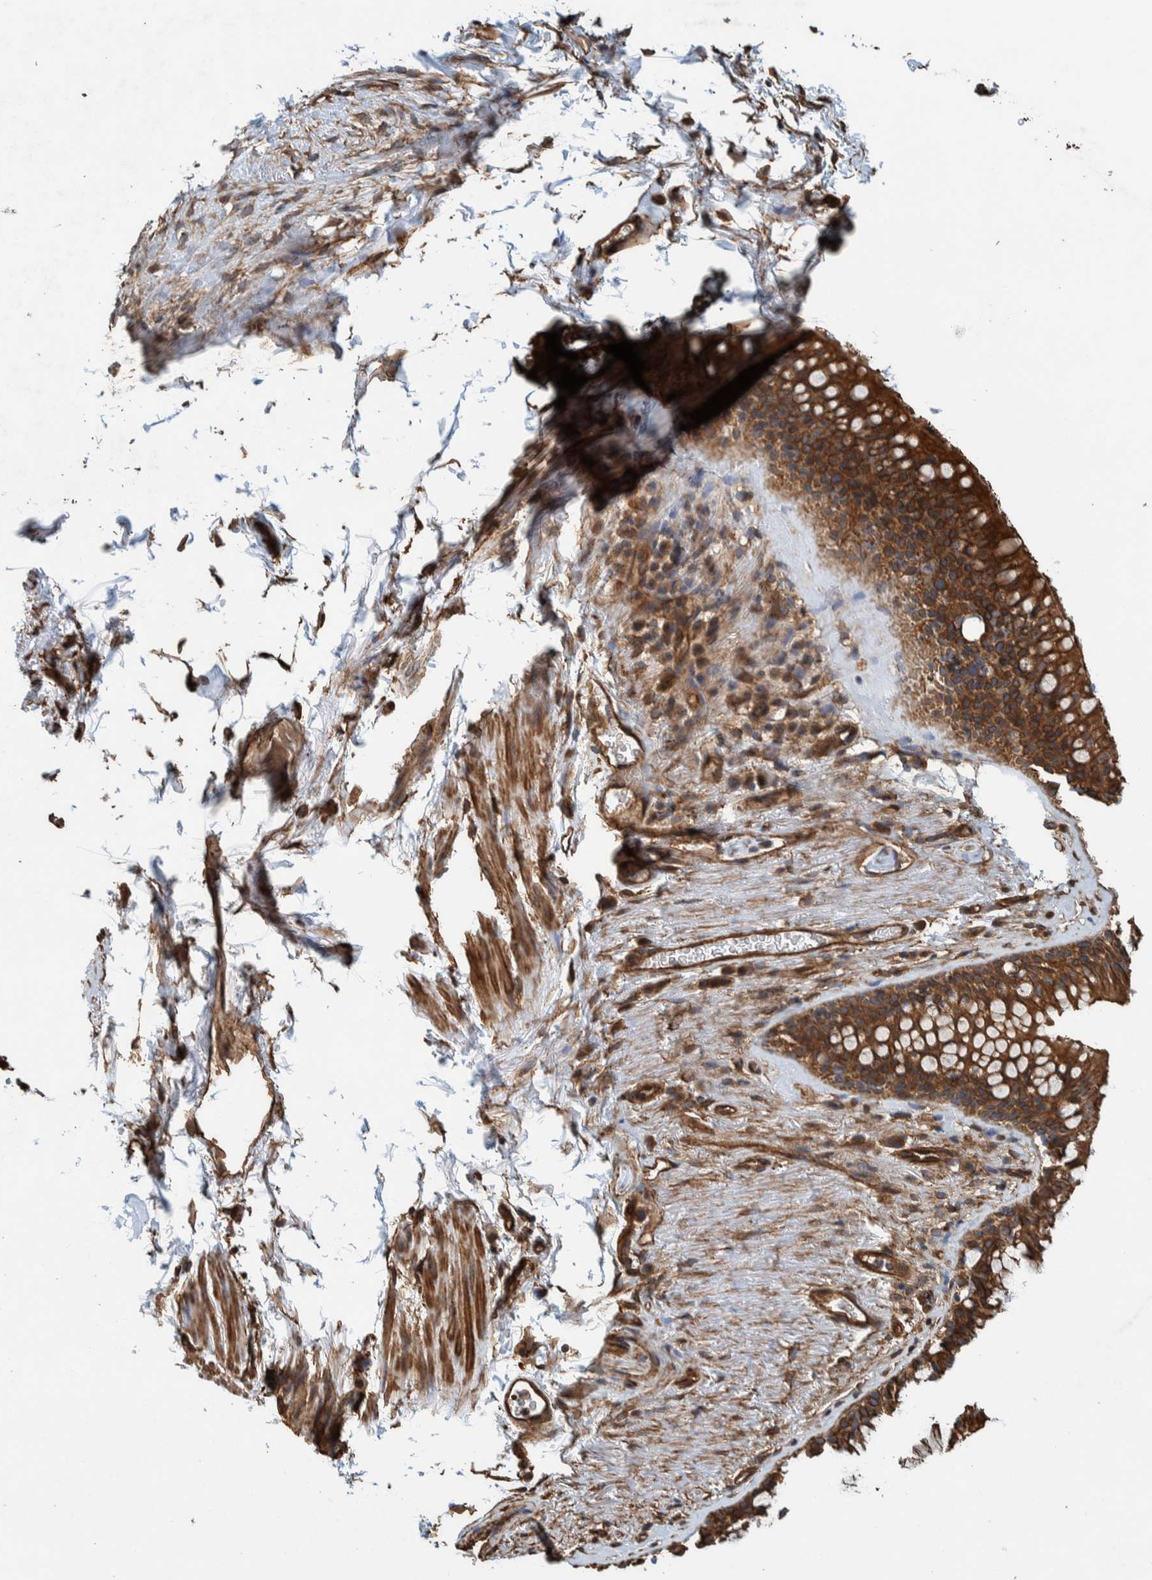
{"staining": {"intensity": "strong", "quantity": ">75%", "location": "cytoplasmic/membranous"}, "tissue": "bronchus", "cell_type": "Respiratory epithelial cells", "image_type": "normal", "snomed": [{"axis": "morphology", "description": "Normal tissue, NOS"}, {"axis": "topography", "description": "Cartilage tissue"}, {"axis": "topography", "description": "Bronchus"}], "caption": "Benign bronchus was stained to show a protein in brown. There is high levels of strong cytoplasmic/membranous staining in about >75% of respiratory epithelial cells. (Brightfield microscopy of DAB IHC at high magnification).", "gene": "PKD1L1", "patient": {"sex": "female", "age": 53}}